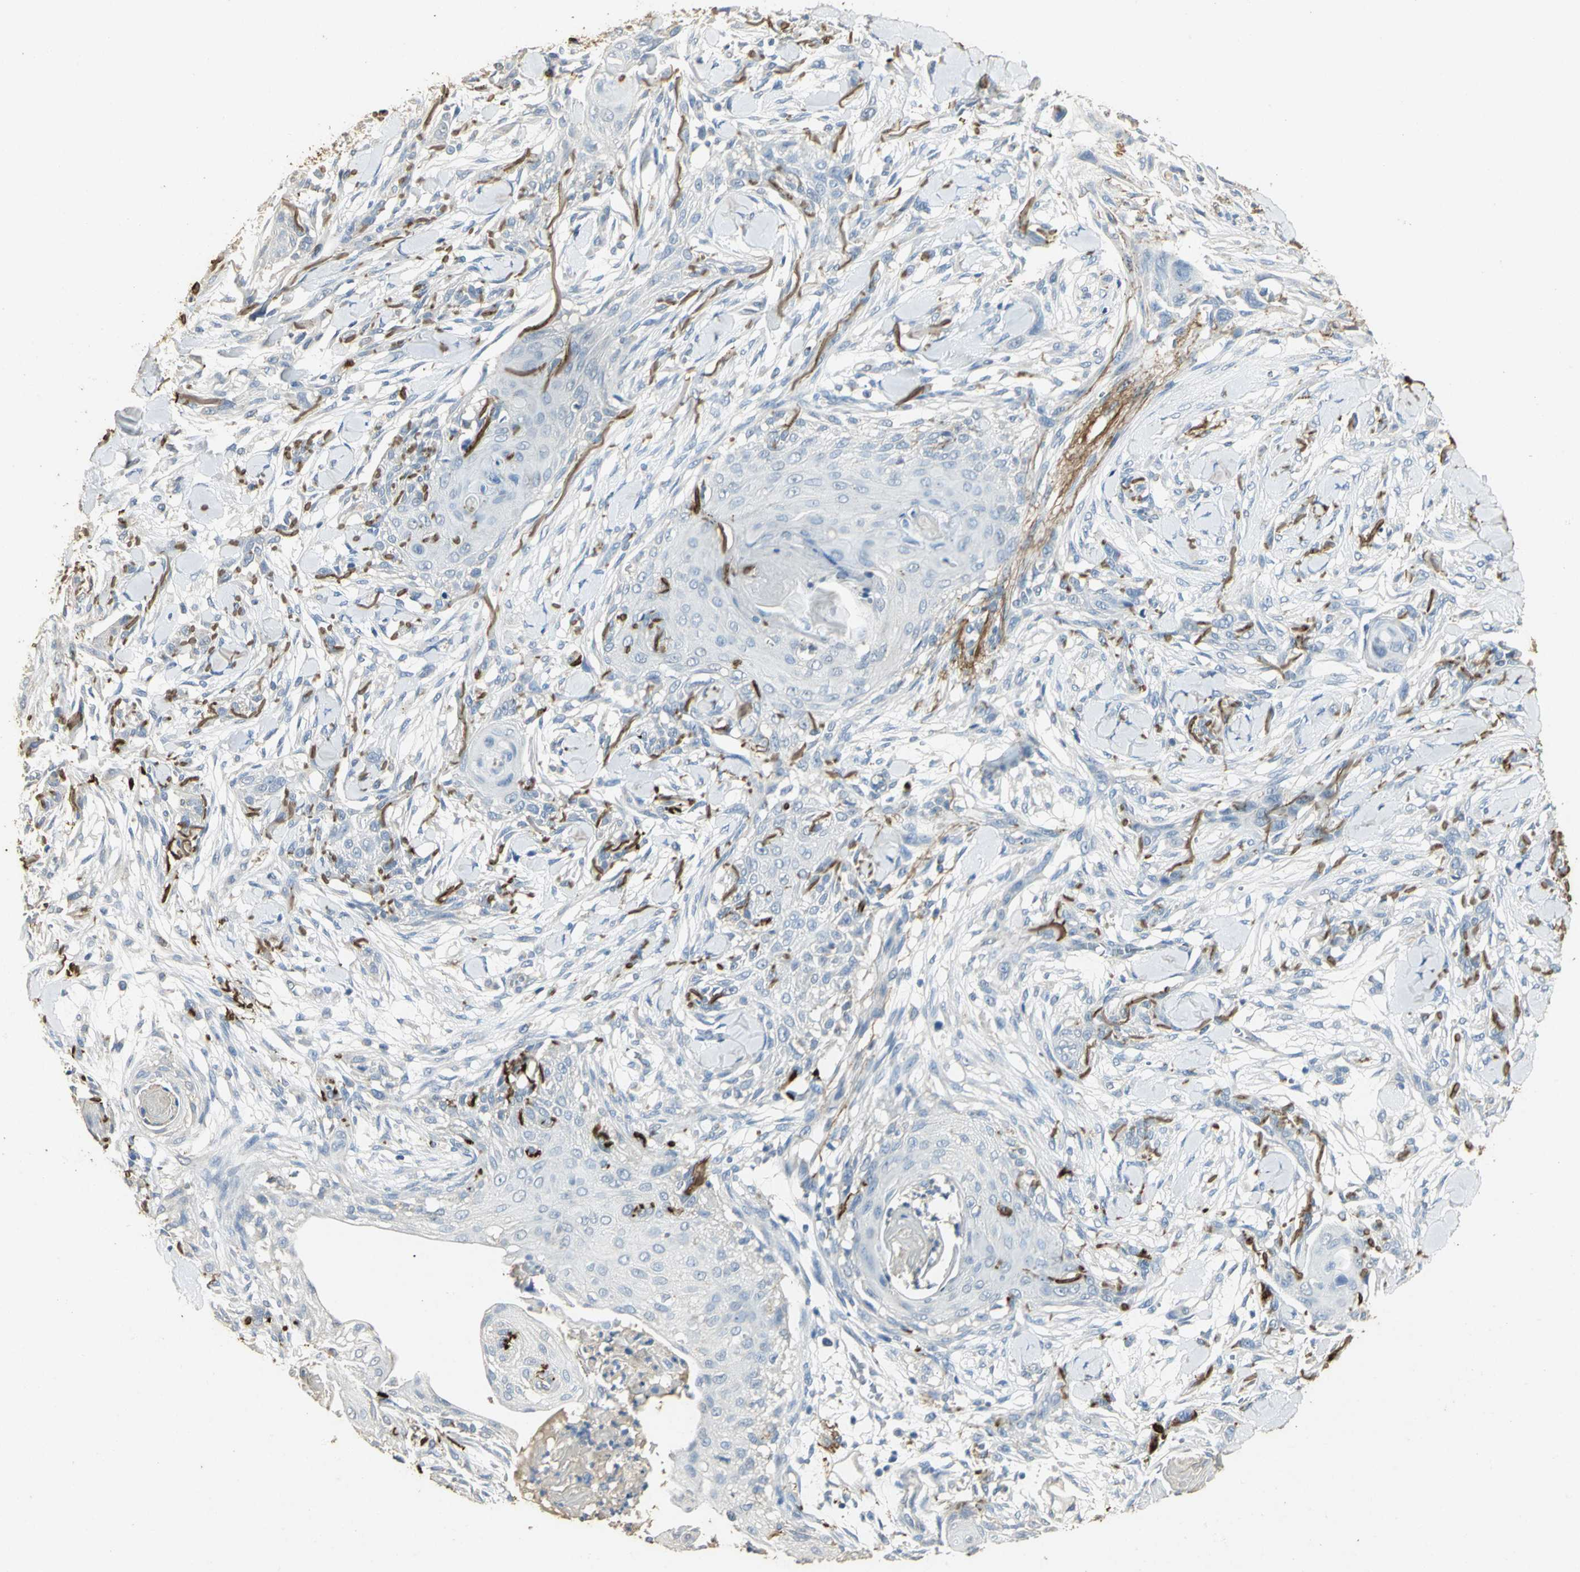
{"staining": {"intensity": "negative", "quantity": "none", "location": "none"}, "tissue": "skin cancer", "cell_type": "Tumor cells", "image_type": "cancer", "snomed": [{"axis": "morphology", "description": "Squamous cell carcinoma, NOS"}, {"axis": "topography", "description": "Skin"}], "caption": "There is no significant staining in tumor cells of skin cancer (squamous cell carcinoma).", "gene": "ASB9", "patient": {"sex": "female", "age": 59}}